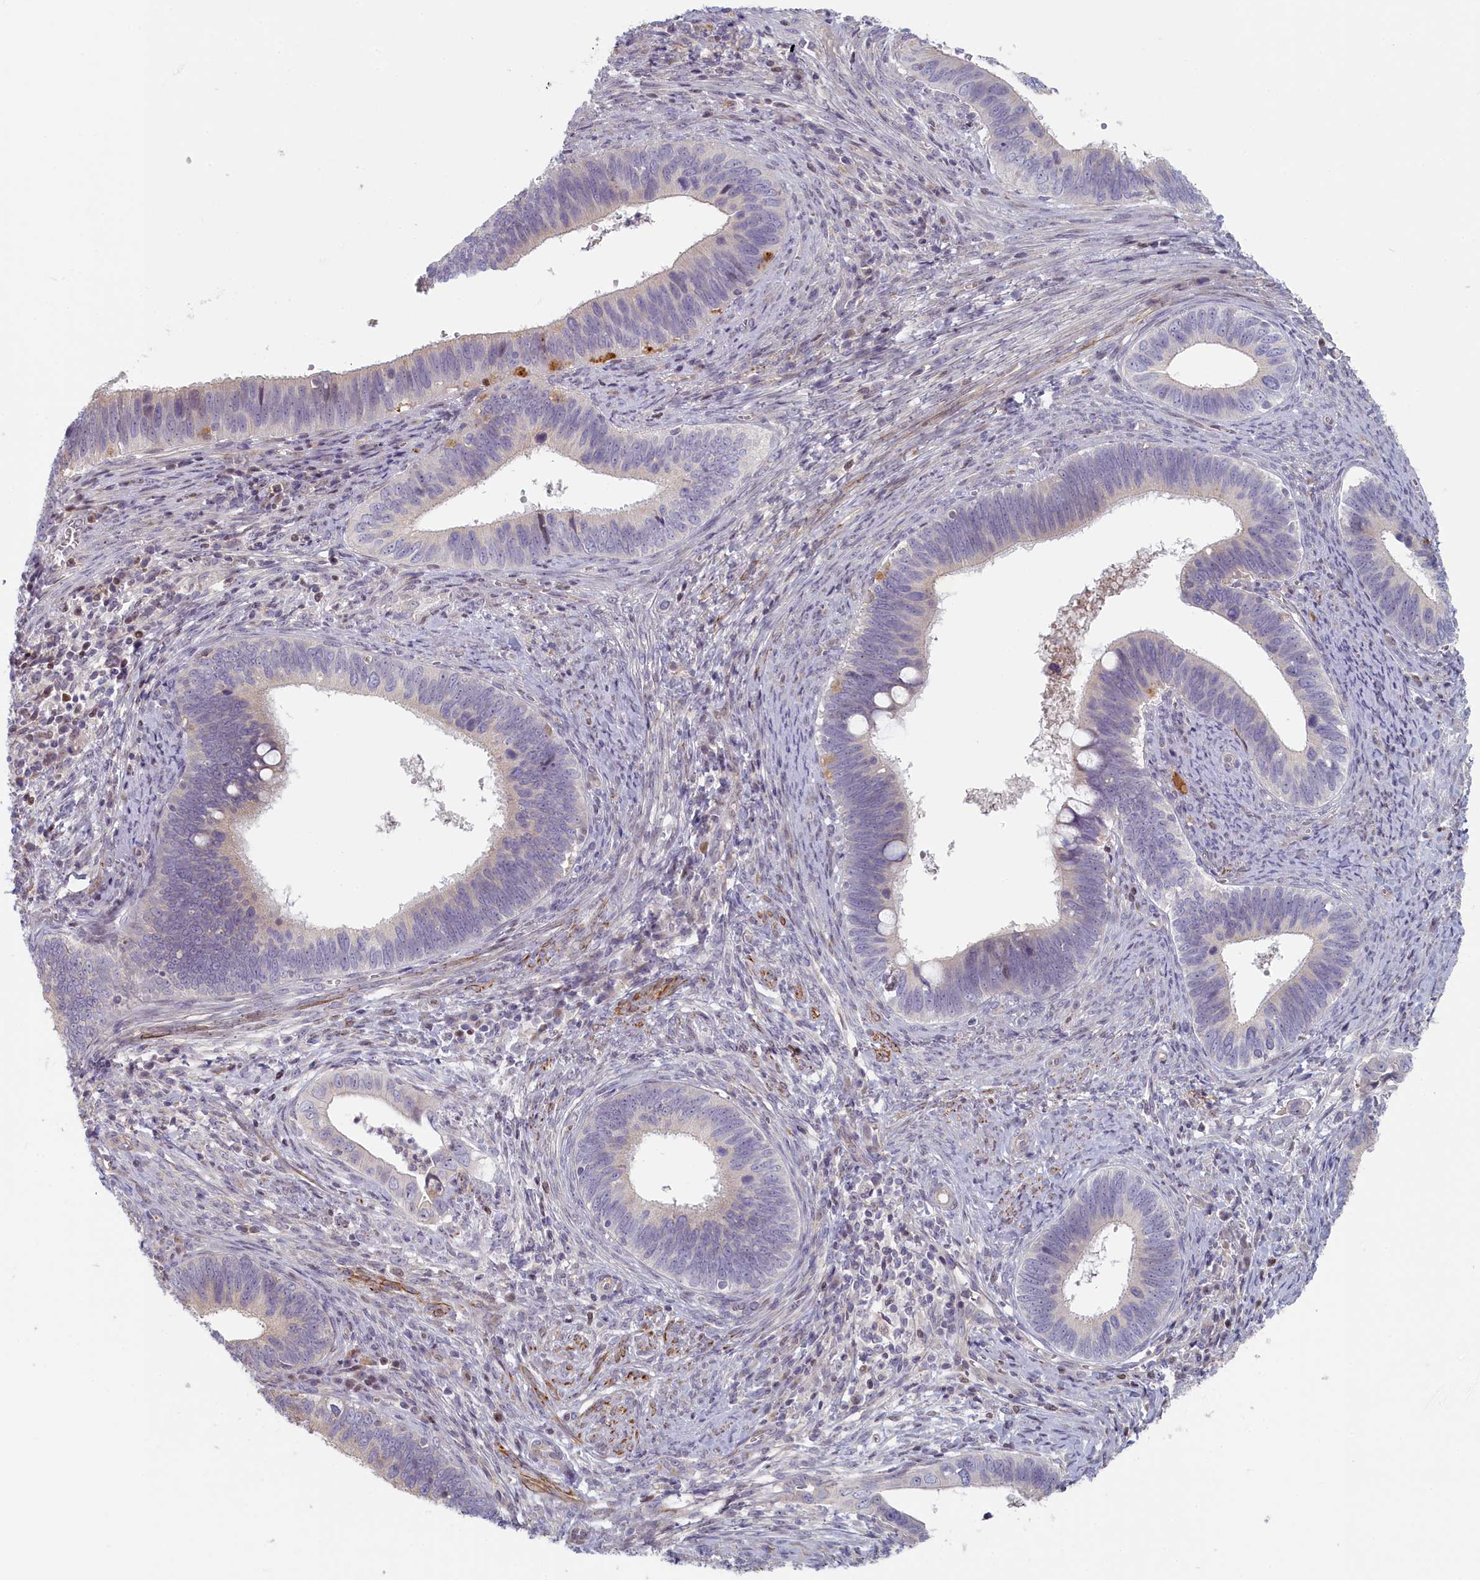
{"staining": {"intensity": "negative", "quantity": "none", "location": "none"}, "tissue": "cervical cancer", "cell_type": "Tumor cells", "image_type": "cancer", "snomed": [{"axis": "morphology", "description": "Adenocarcinoma, NOS"}, {"axis": "topography", "description": "Cervix"}], "caption": "This is a micrograph of immunohistochemistry (IHC) staining of adenocarcinoma (cervical), which shows no staining in tumor cells.", "gene": "INTS4", "patient": {"sex": "female", "age": 42}}